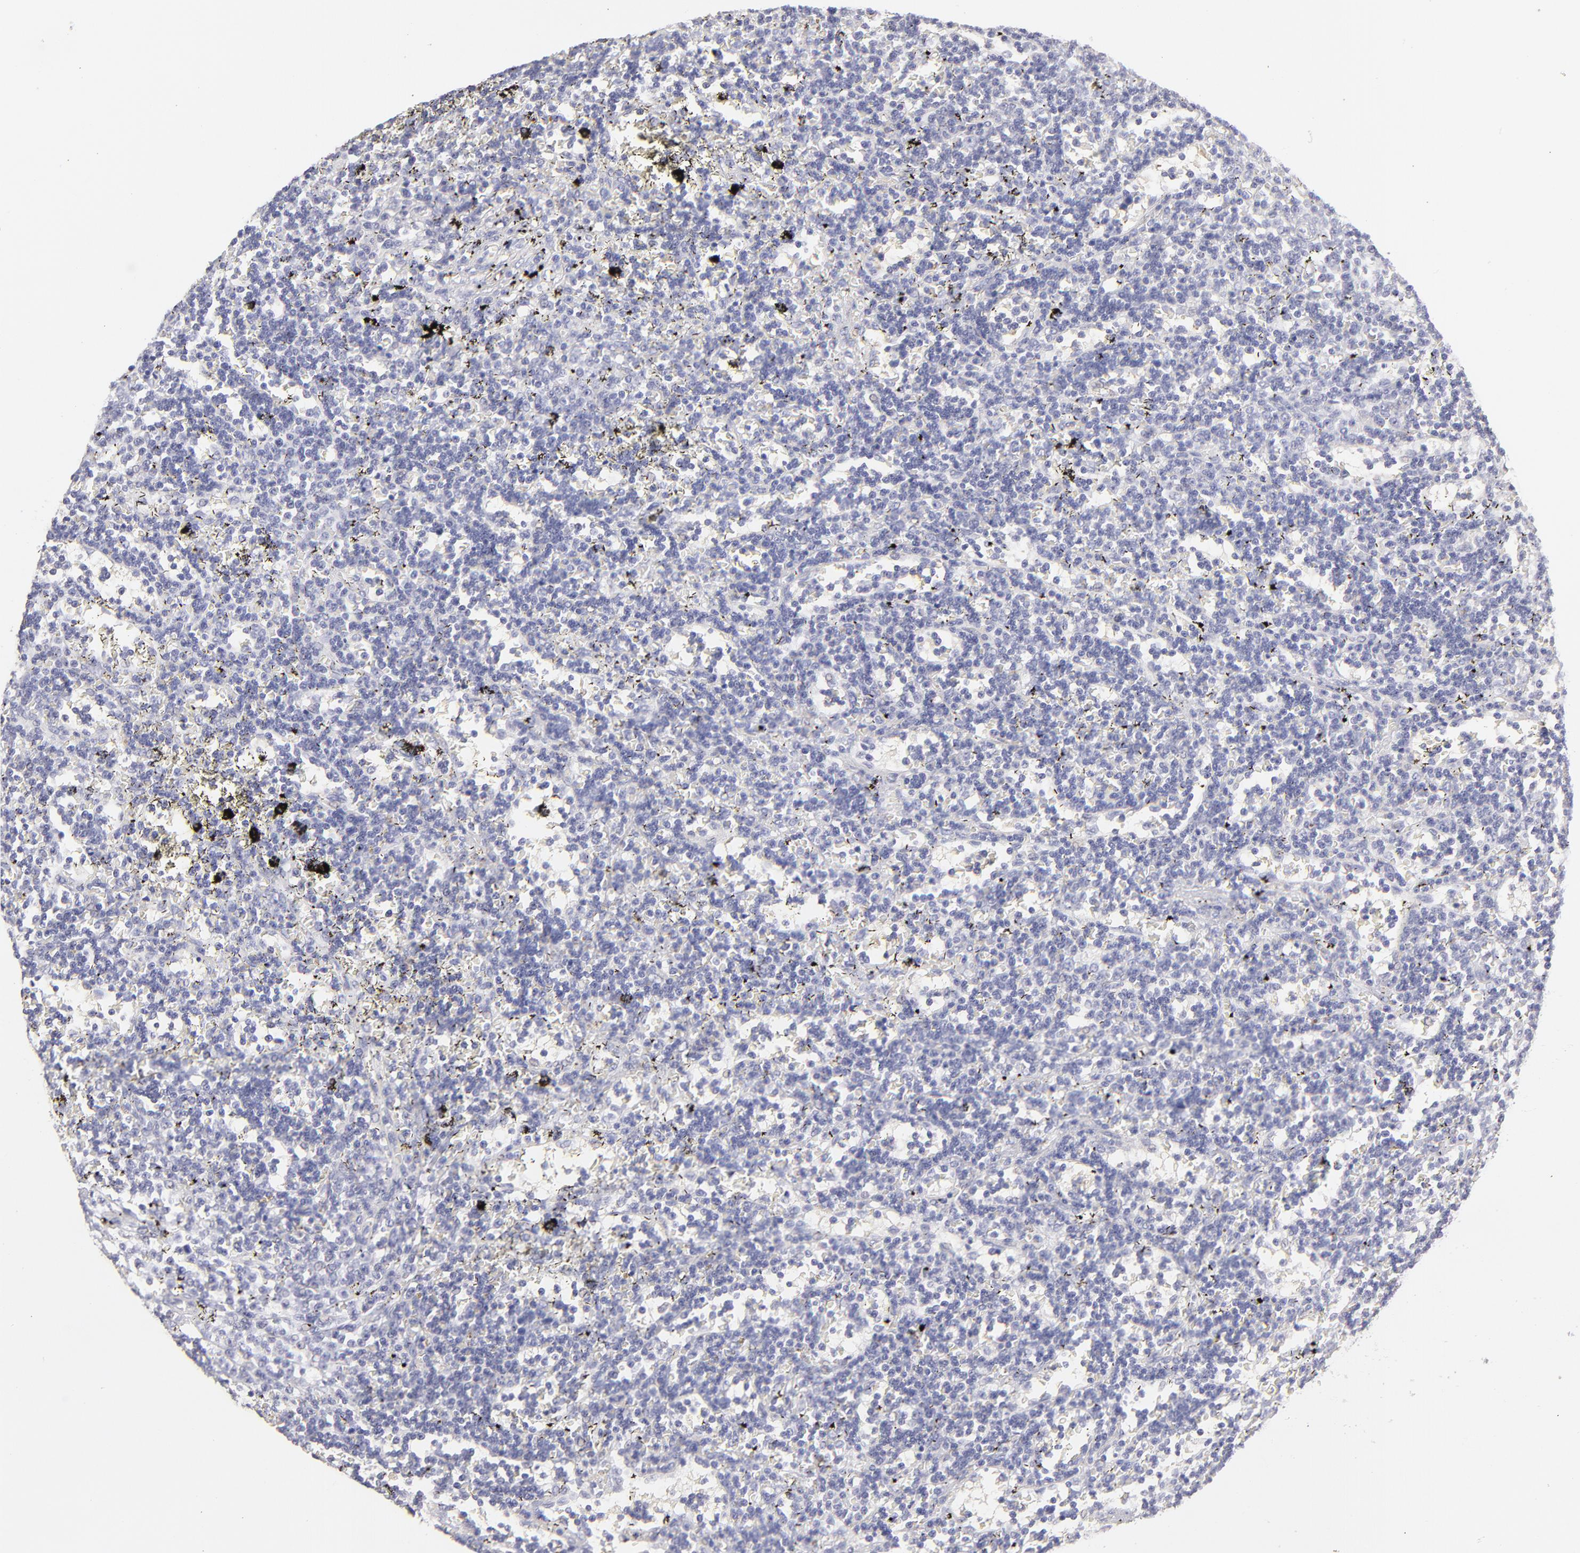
{"staining": {"intensity": "negative", "quantity": "none", "location": "none"}, "tissue": "lymphoma", "cell_type": "Tumor cells", "image_type": "cancer", "snomed": [{"axis": "morphology", "description": "Malignant lymphoma, non-Hodgkin's type, Low grade"}, {"axis": "topography", "description": "Spleen"}], "caption": "The immunohistochemistry (IHC) histopathology image has no significant positivity in tumor cells of low-grade malignant lymphoma, non-Hodgkin's type tissue.", "gene": "ABCC4", "patient": {"sex": "male", "age": 60}}